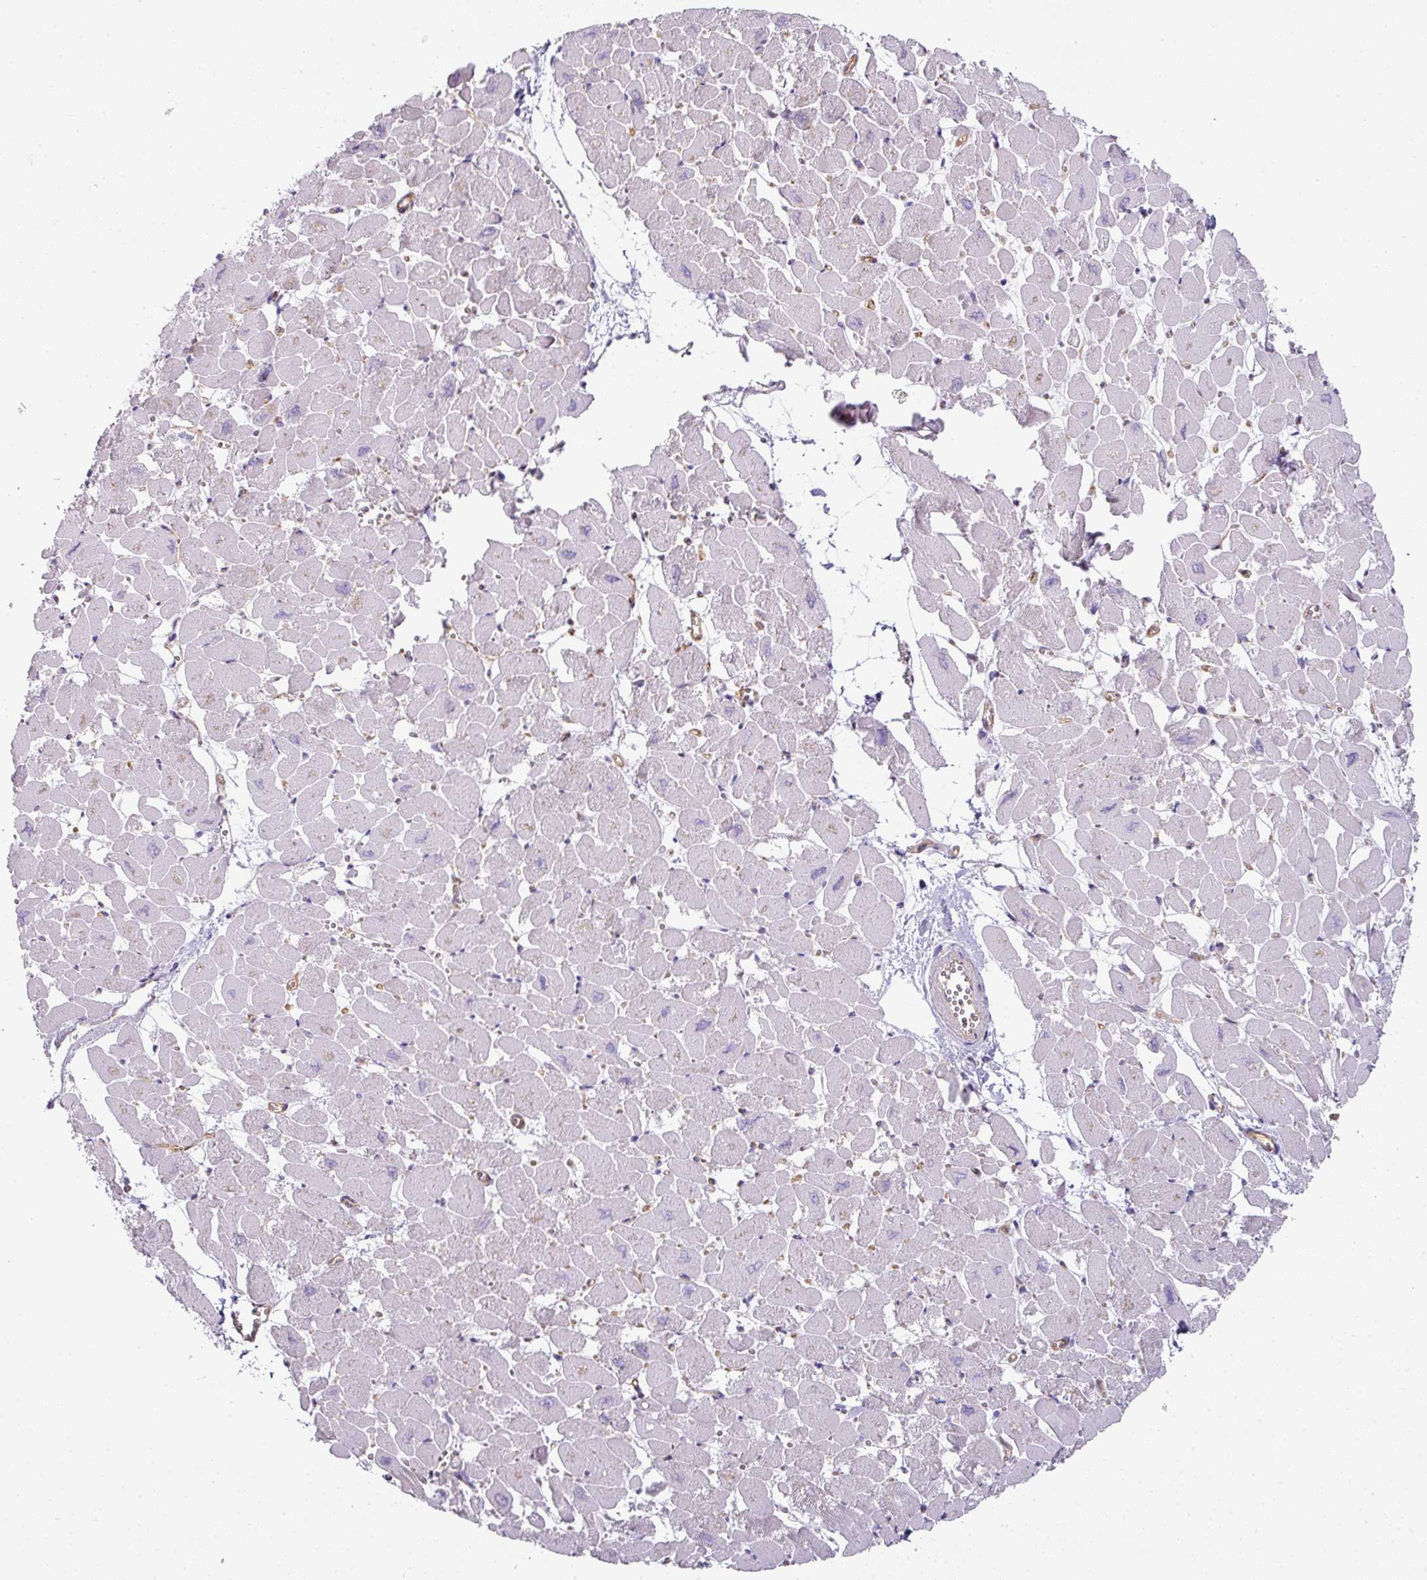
{"staining": {"intensity": "negative", "quantity": "none", "location": "none"}, "tissue": "heart muscle", "cell_type": "Cardiomyocytes", "image_type": "normal", "snomed": [{"axis": "morphology", "description": "Normal tissue, NOS"}, {"axis": "topography", "description": "Heart"}], "caption": "Protein analysis of unremarkable heart muscle displays no significant positivity in cardiomyocytes. (Brightfield microscopy of DAB immunohistochemistry (IHC) at high magnification).", "gene": "OR52N1", "patient": {"sex": "male", "age": 54}}